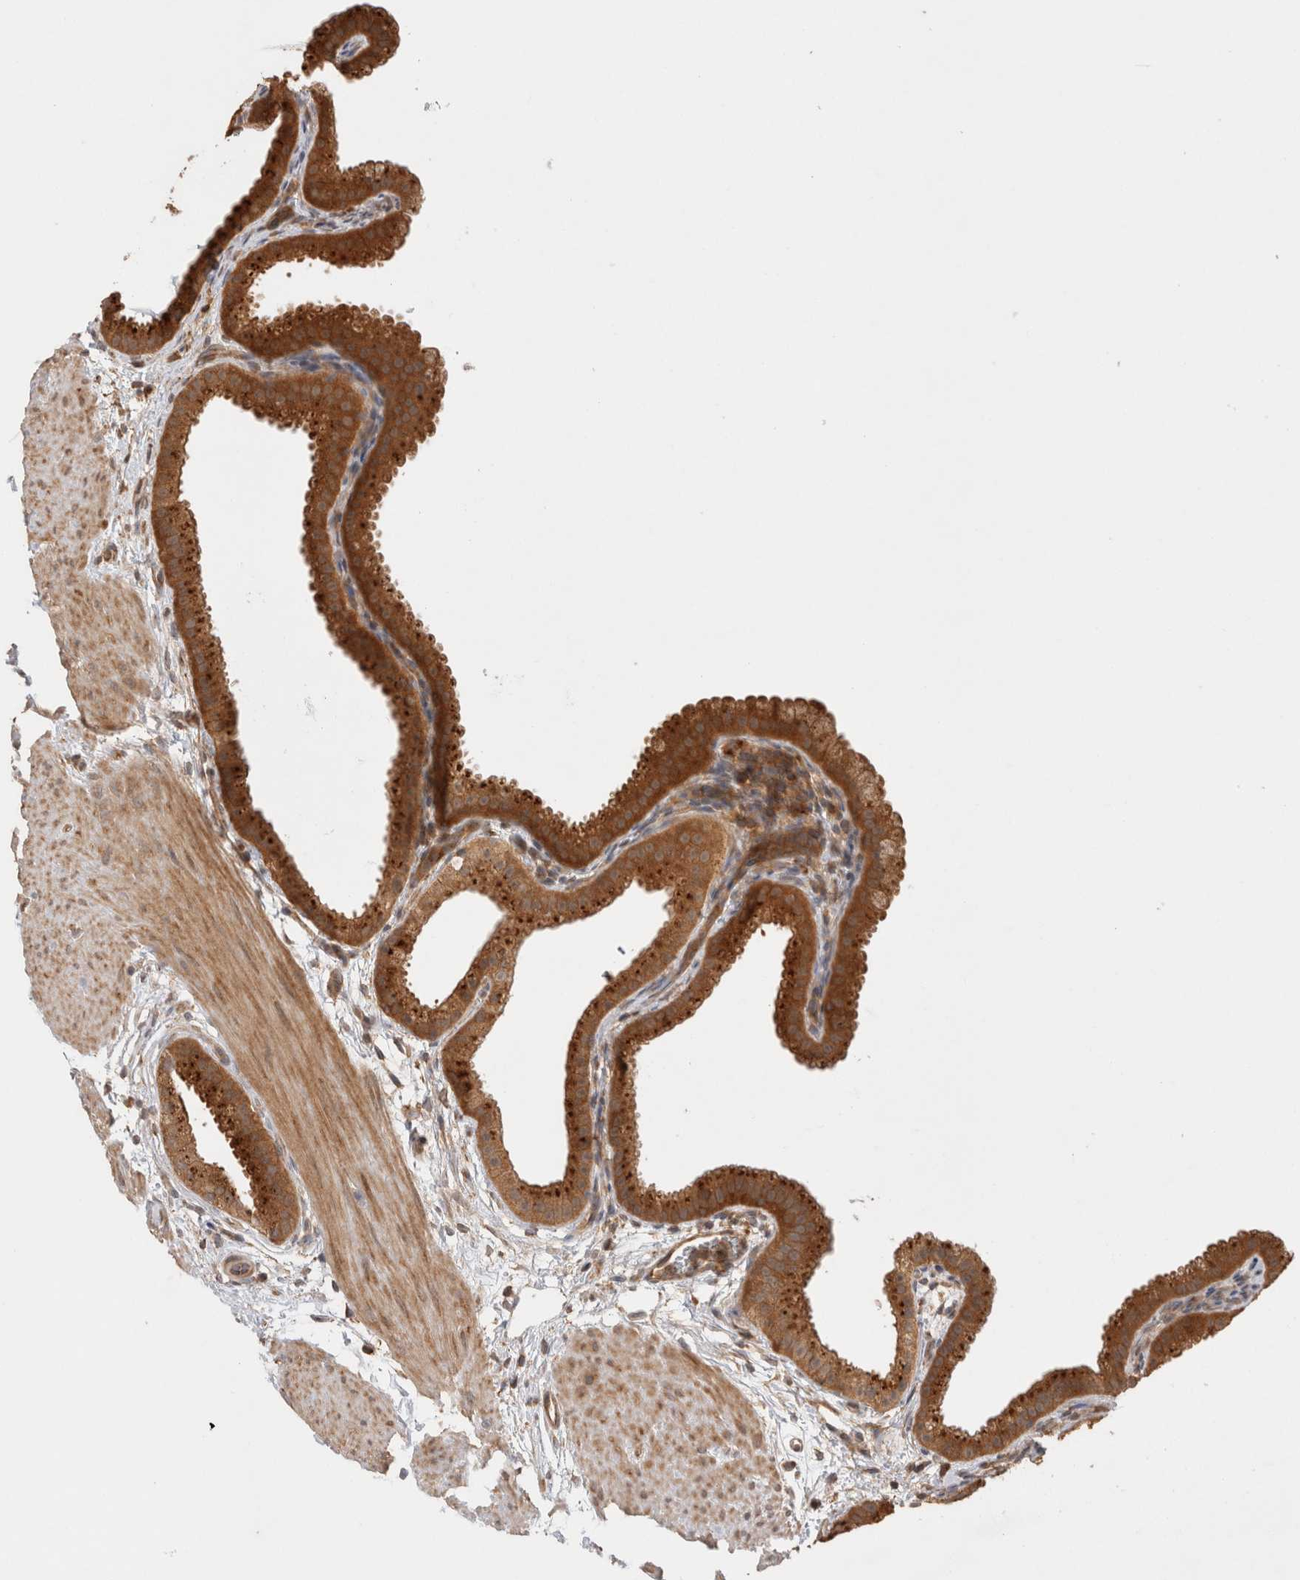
{"staining": {"intensity": "strong", "quantity": ">75%", "location": "cytoplasmic/membranous"}, "tissue": "gallbladder", "cell_type": "Glandular cells", "image_type": "normal", "snomed": [{"axis": "morphology", "description": "Normal tissue, NOS"}, {"axis": "topography", "description": "Gallbladder"}], "caption": "An image of human gallbladder stained for a protein exhibits strong cytoplasmic/membranous brown staining in glandular cells. Nuclei are stained in blue.", "gene": "VPS28", "patient": {"sex": "female", "age": 64}}